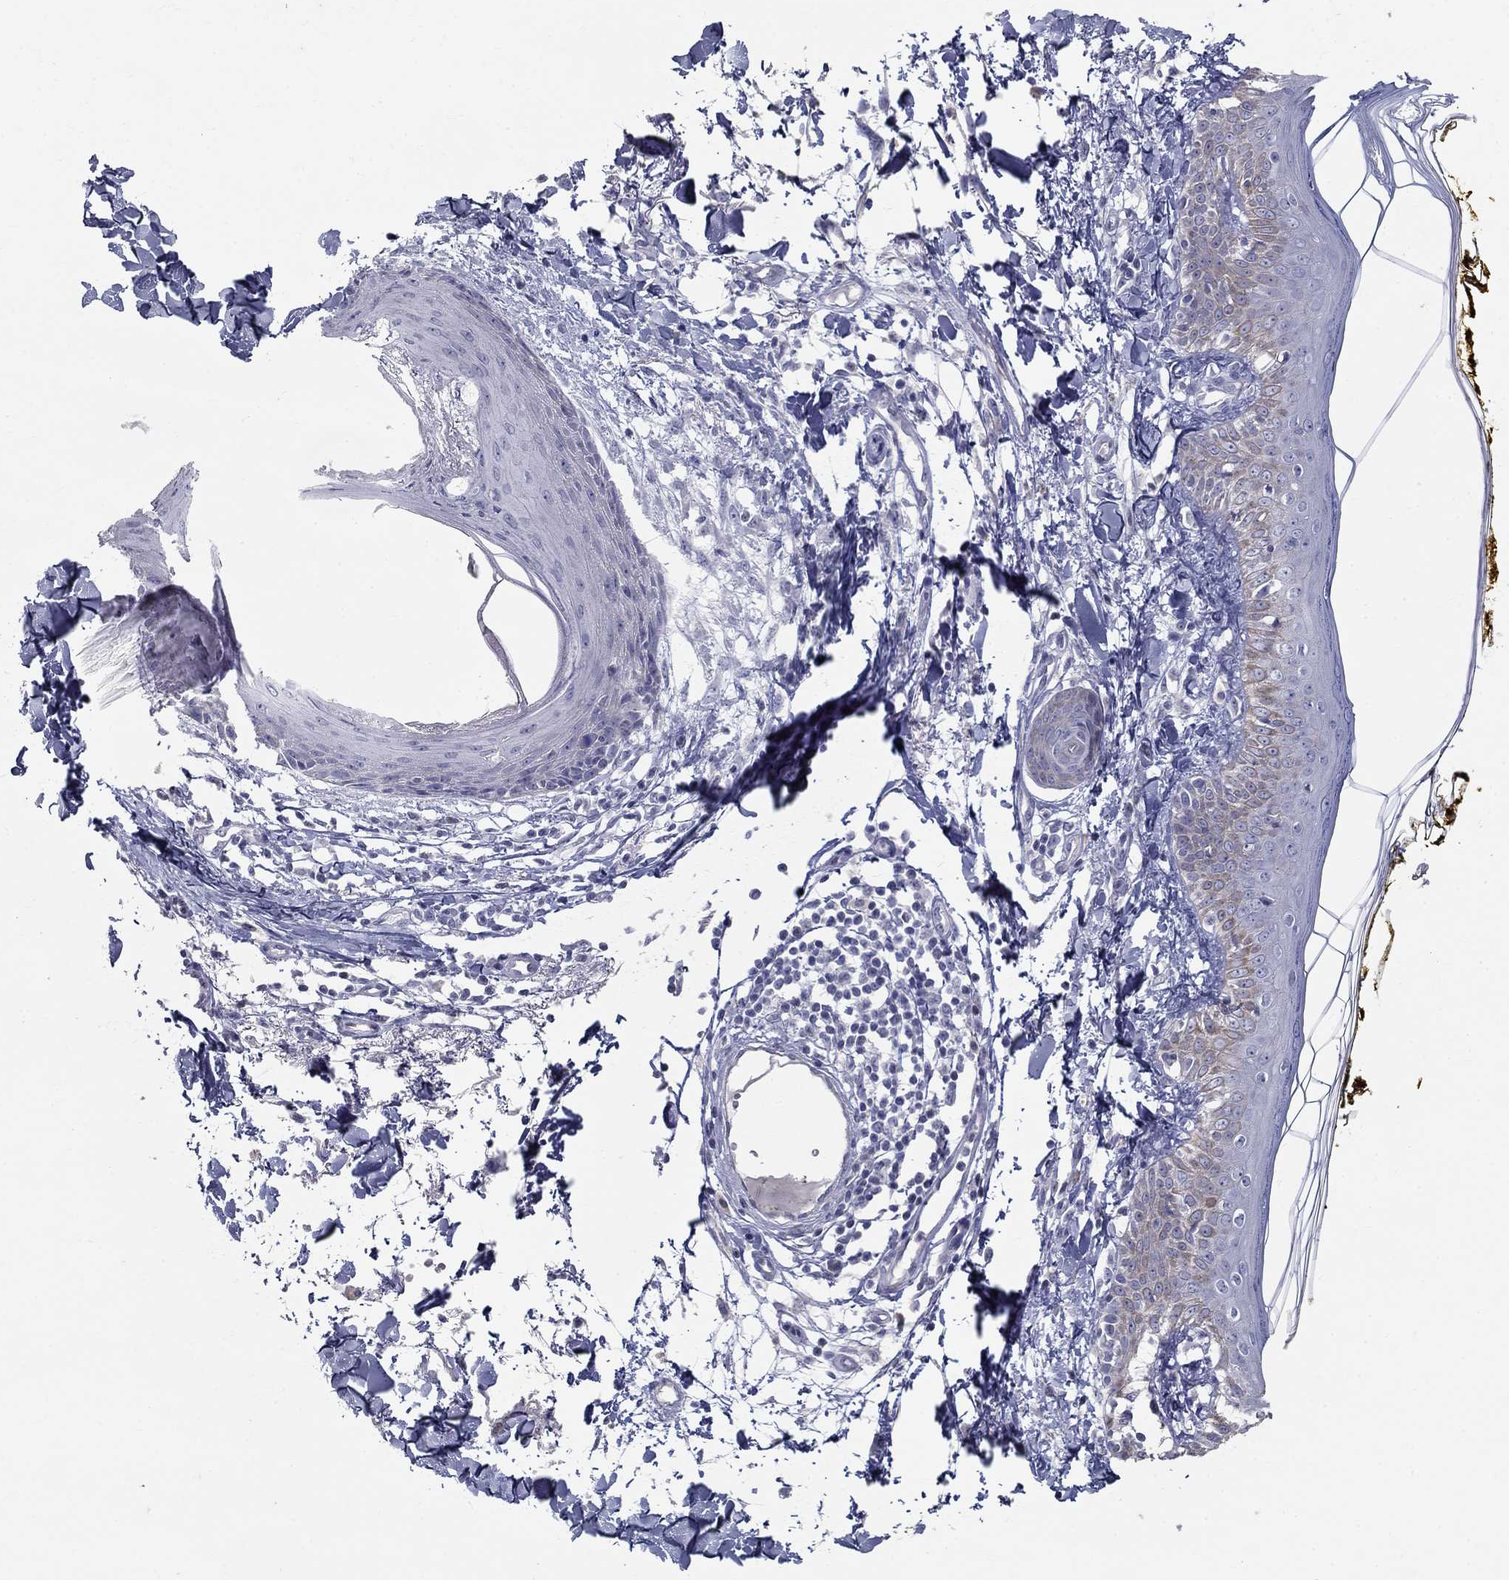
{"staining": {"intensity": "negative", "quantity": "none", "location": "none"}, "tissue": "skin", "cell_type": "Fibroblasts", "image_type": "normal", "snomed": [{"axis": "morphology", "description": "Normal tissue, NOS"}, {"axis": "topography", "description": "Skin"}], "caption": "Immunohistochemistry histopathology image of normal skin stained for a protein (brown), which displays no staining in fibroblasts.", "gene": "ENSG00000290147", "patient": {"sex": "male", "age": 76}}